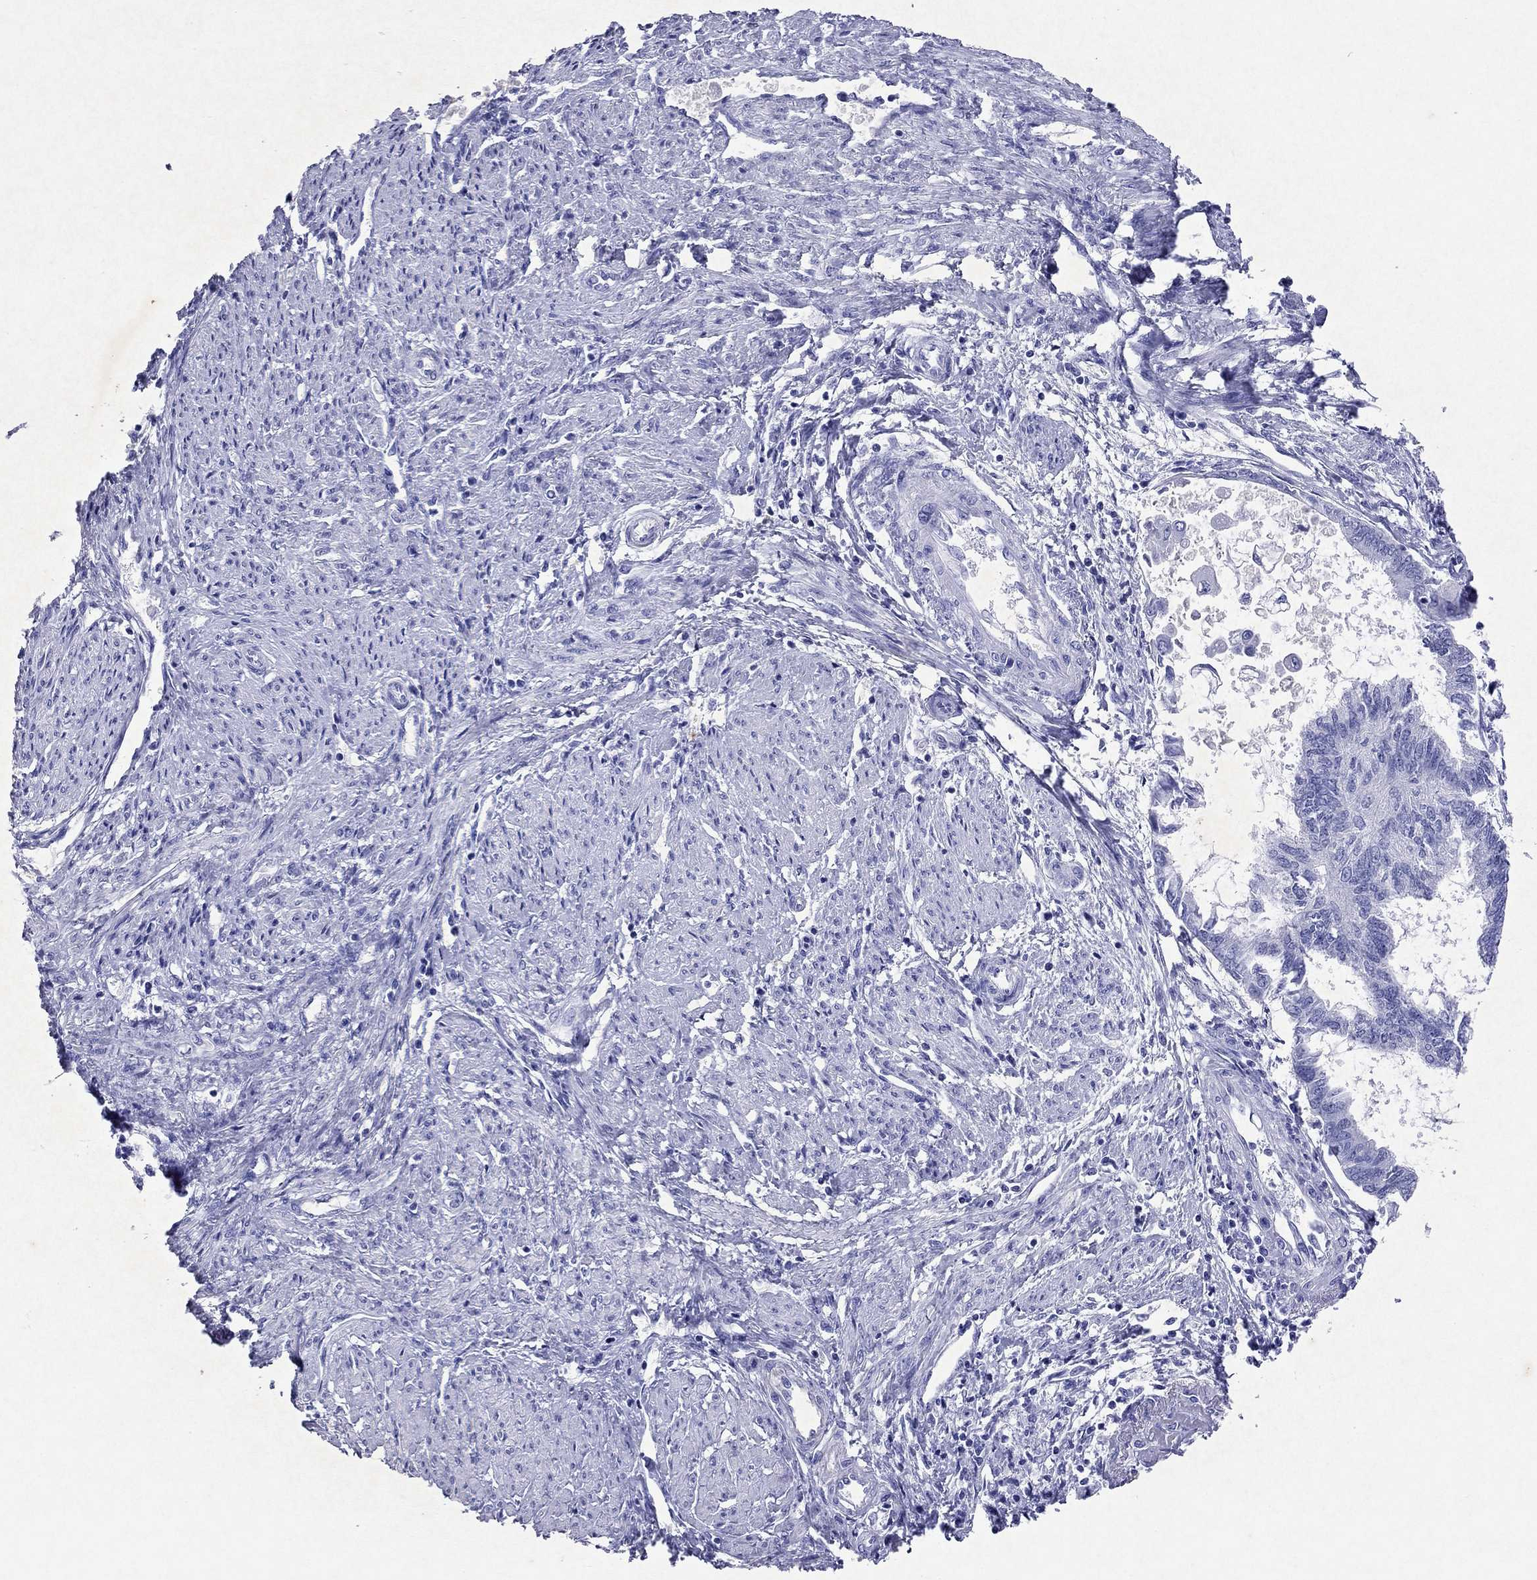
{"staining": {"intensity": "negative", "quantity": "none", "location": "none"}, "tissue": "endometrial cancer", "cell_type": "Tumor cells", "image_type": "cancer", "snomed": [{"axis": "morphology", "description": "Adenocarcinoma, NOS"}, {"axis": "topography", "description": "Endometrium"}], "caption": "Tumor cells are negative for protein expression in human adenocarcinoma (endometrial).", "gene": "ARMC12", "patient": {"sex": "female", "age": 86}}